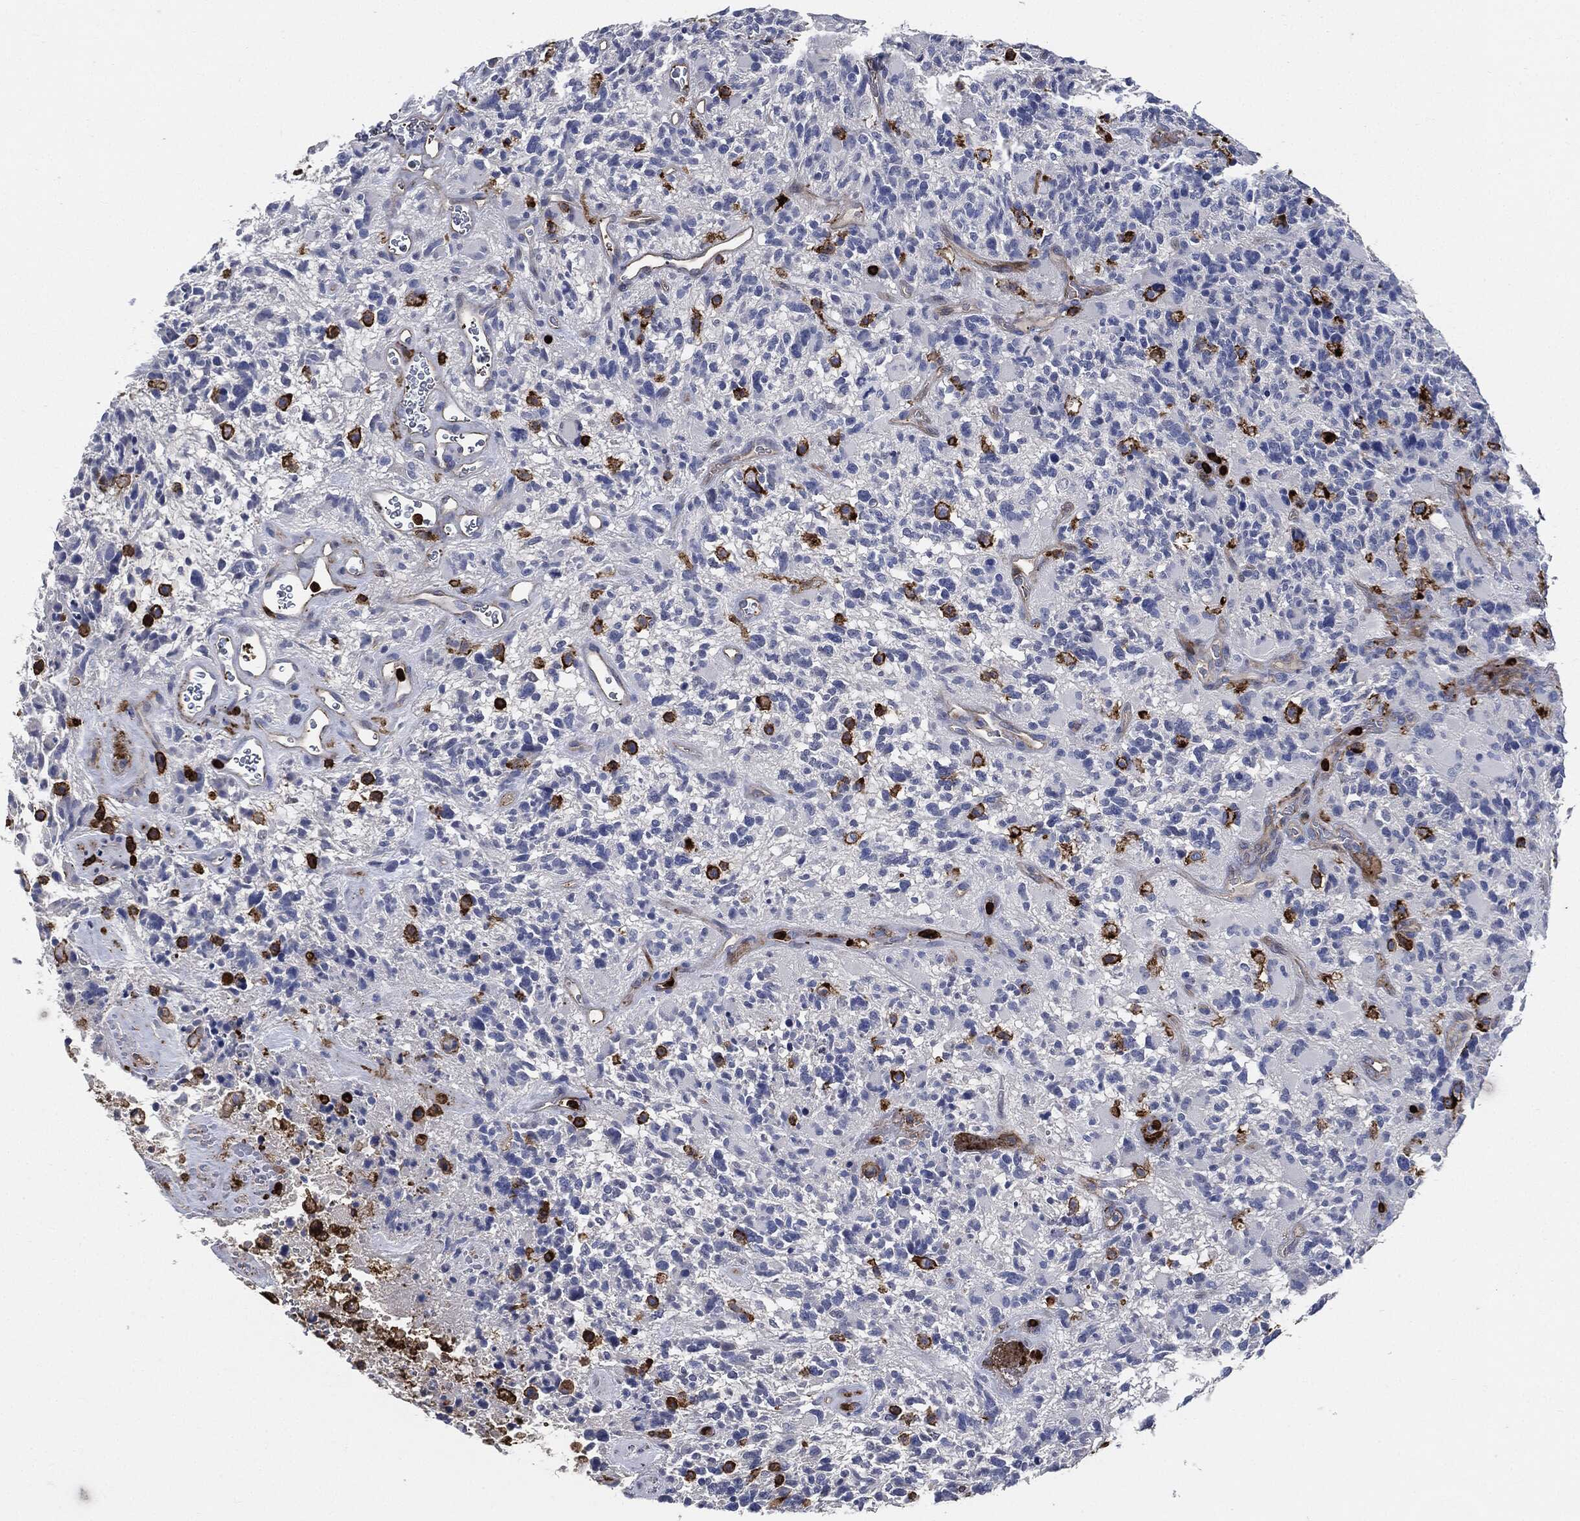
{"staining": {"intensity": "negative", "quantity": "none", "location": "none"}, "tissue": "glioma", "cell_type": "Tumor cells", "image_type": "cancer", "snomed": [{"axis": "morphology", "description": "Glioma, malignant, High grade"}, {"axis": "topography", "description": "Brain"}], "caption": "The image exhibits no significant expression in tumor cells of high-grade glioma (malignant). (DAB immunohistochemistry visualized using brightfield microscopy, high magnification).", "gene": "PTPRC", "patient": {"sex": "female", "age": 71}}